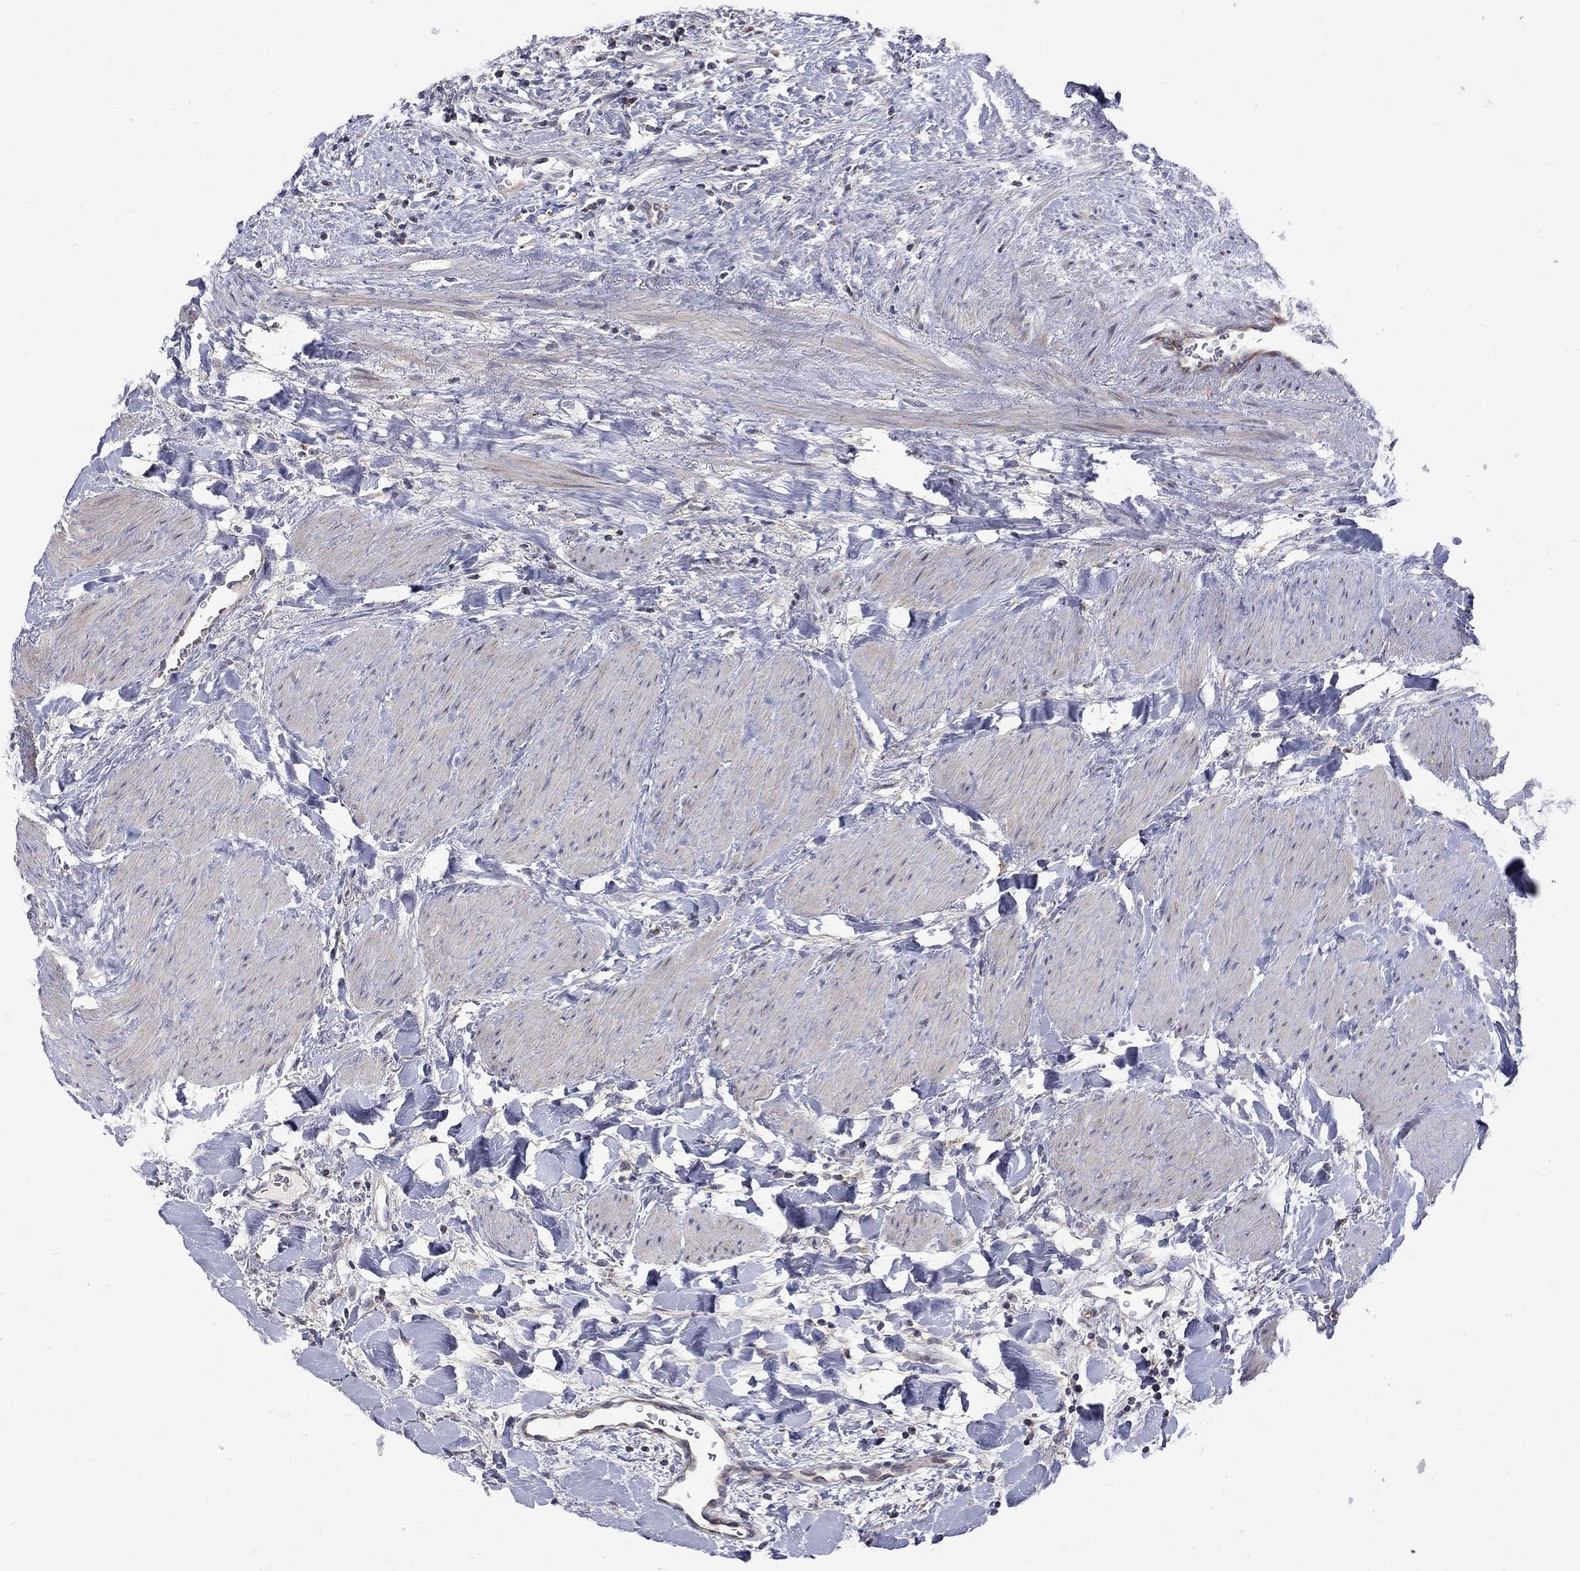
{"staining": {"intensity": "negative", "quantity": "none", "location": "none"}, "tissue": "renal cancer", "cell_type": "Tumor cells", "image_type": "cancer", "snomed": [{"axis": "morphology", "description": "Adenocarcinoma, NOS"}, {"axis": "topography", "description": "Kidney"}], "caption": "Renal cancer (adenocarcinoma) was stained to show a protein in brown. There is no significant staining in tumor cells.", "gene": "SH2B1", "patient": {"sex": "female", "age": 74}}